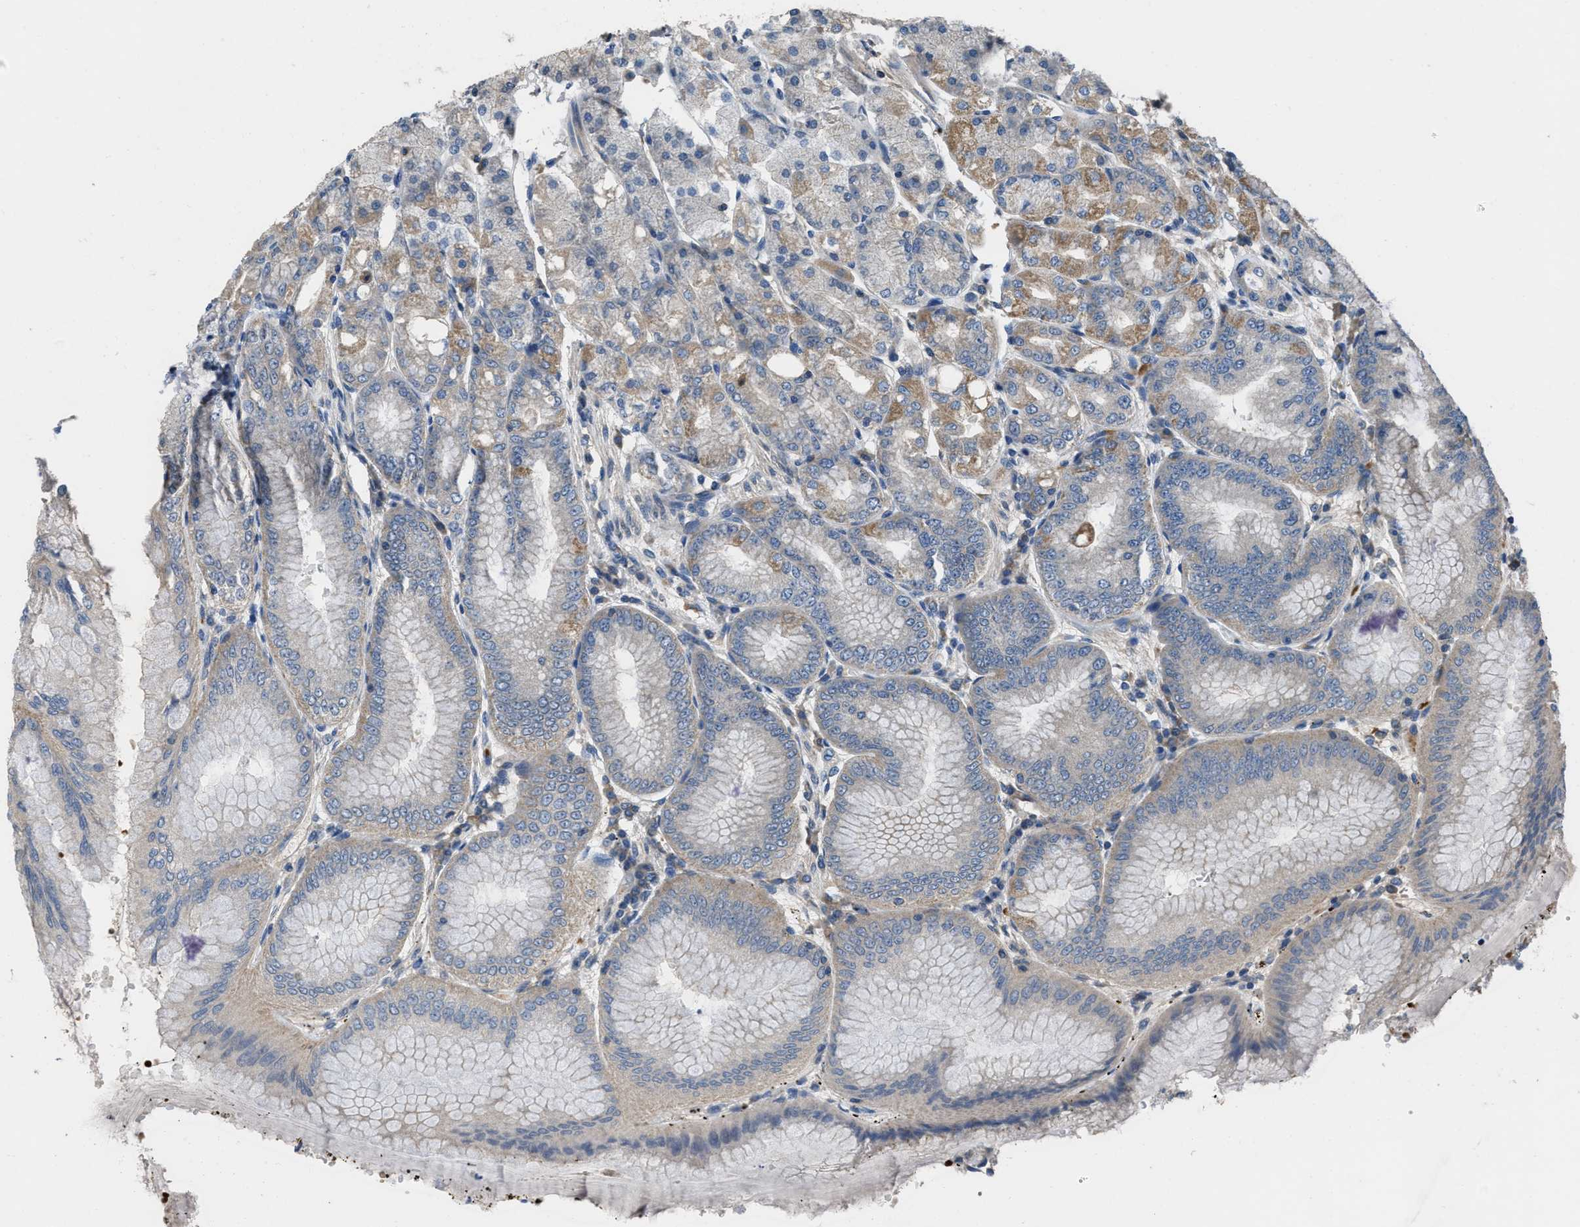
{"staining": {"intensity": "moderate", "quantity": "25%-75%", "location": "cytoplasmic/membranous"}, "tissue": "stomach", "cell_type": "Glandular cells", "image_type": "normal", "snomed": [{"axis": "morphology", "description": "Normal tissue, NOS"}, {"axis": "topography", "description": "Stomach, lower"}], "caption": "The micrograph shows a brown stain indicating the presence of a protein in the cytoplasmic/membranous of glandular cells in stomach.", "gene": "DGKE", "patient": {"sex": "male", "age": 71}}